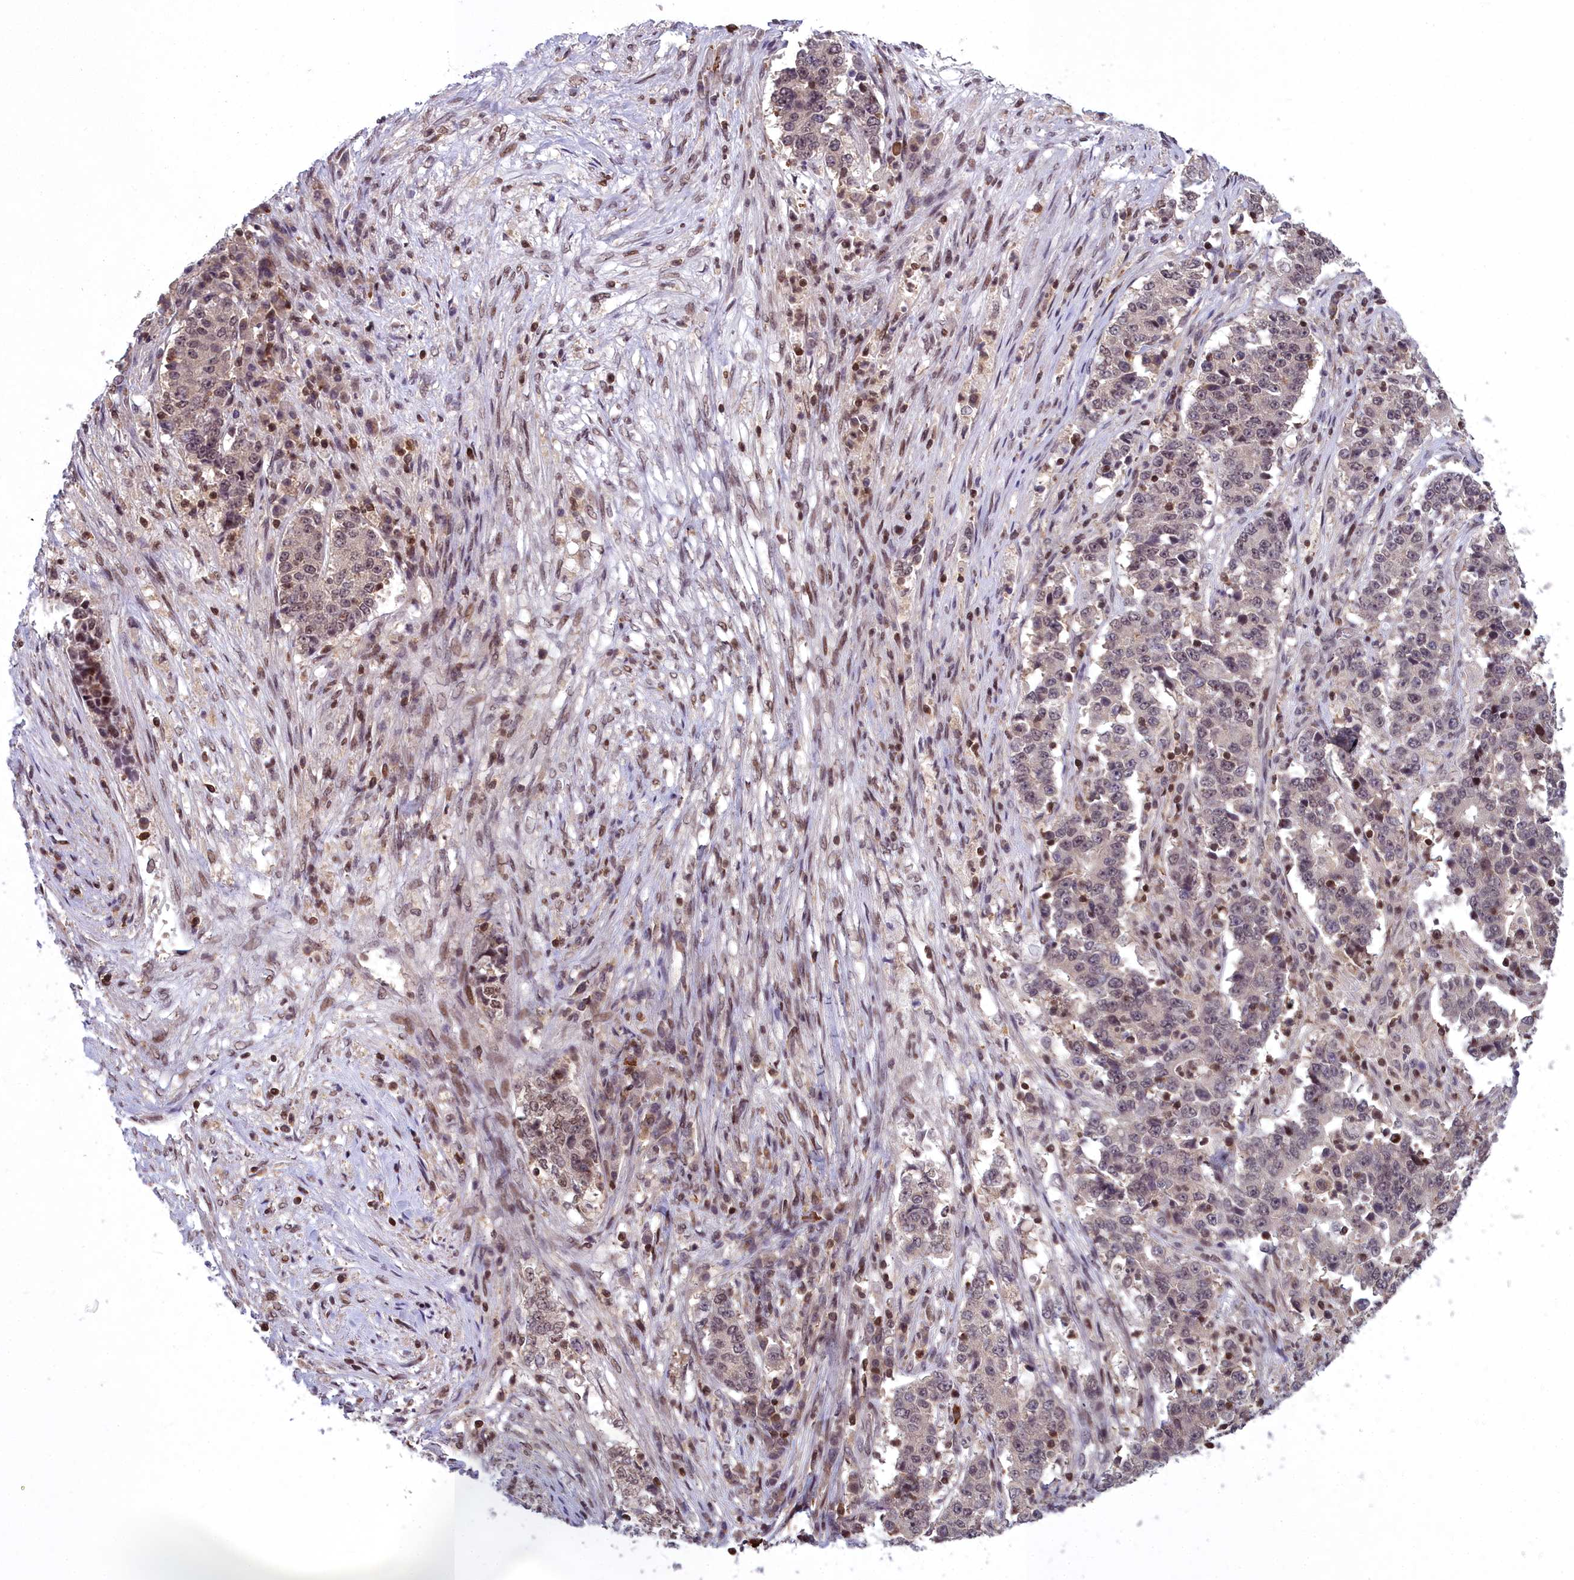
{"staining": {"intensity": "weak", "quantity": "25%-75%", "location": "nuclear"}, "tissue": "stomach cancer", "cell_type": "Tumor cells", "image_type": "cancer", "snomed": [{"axis": "morphology", "description": "Adenocarcinoma, NOS"}, {"axis": "topography", "description": "Stomach"}], "caption": "Stomach cancer was stained to show a protein in brown. There is low levels of weak nuclear expression in about 25%-75% of tumor cells.", "gene": "GMEB1", "patient": {"sex": "male", "age": 59}}